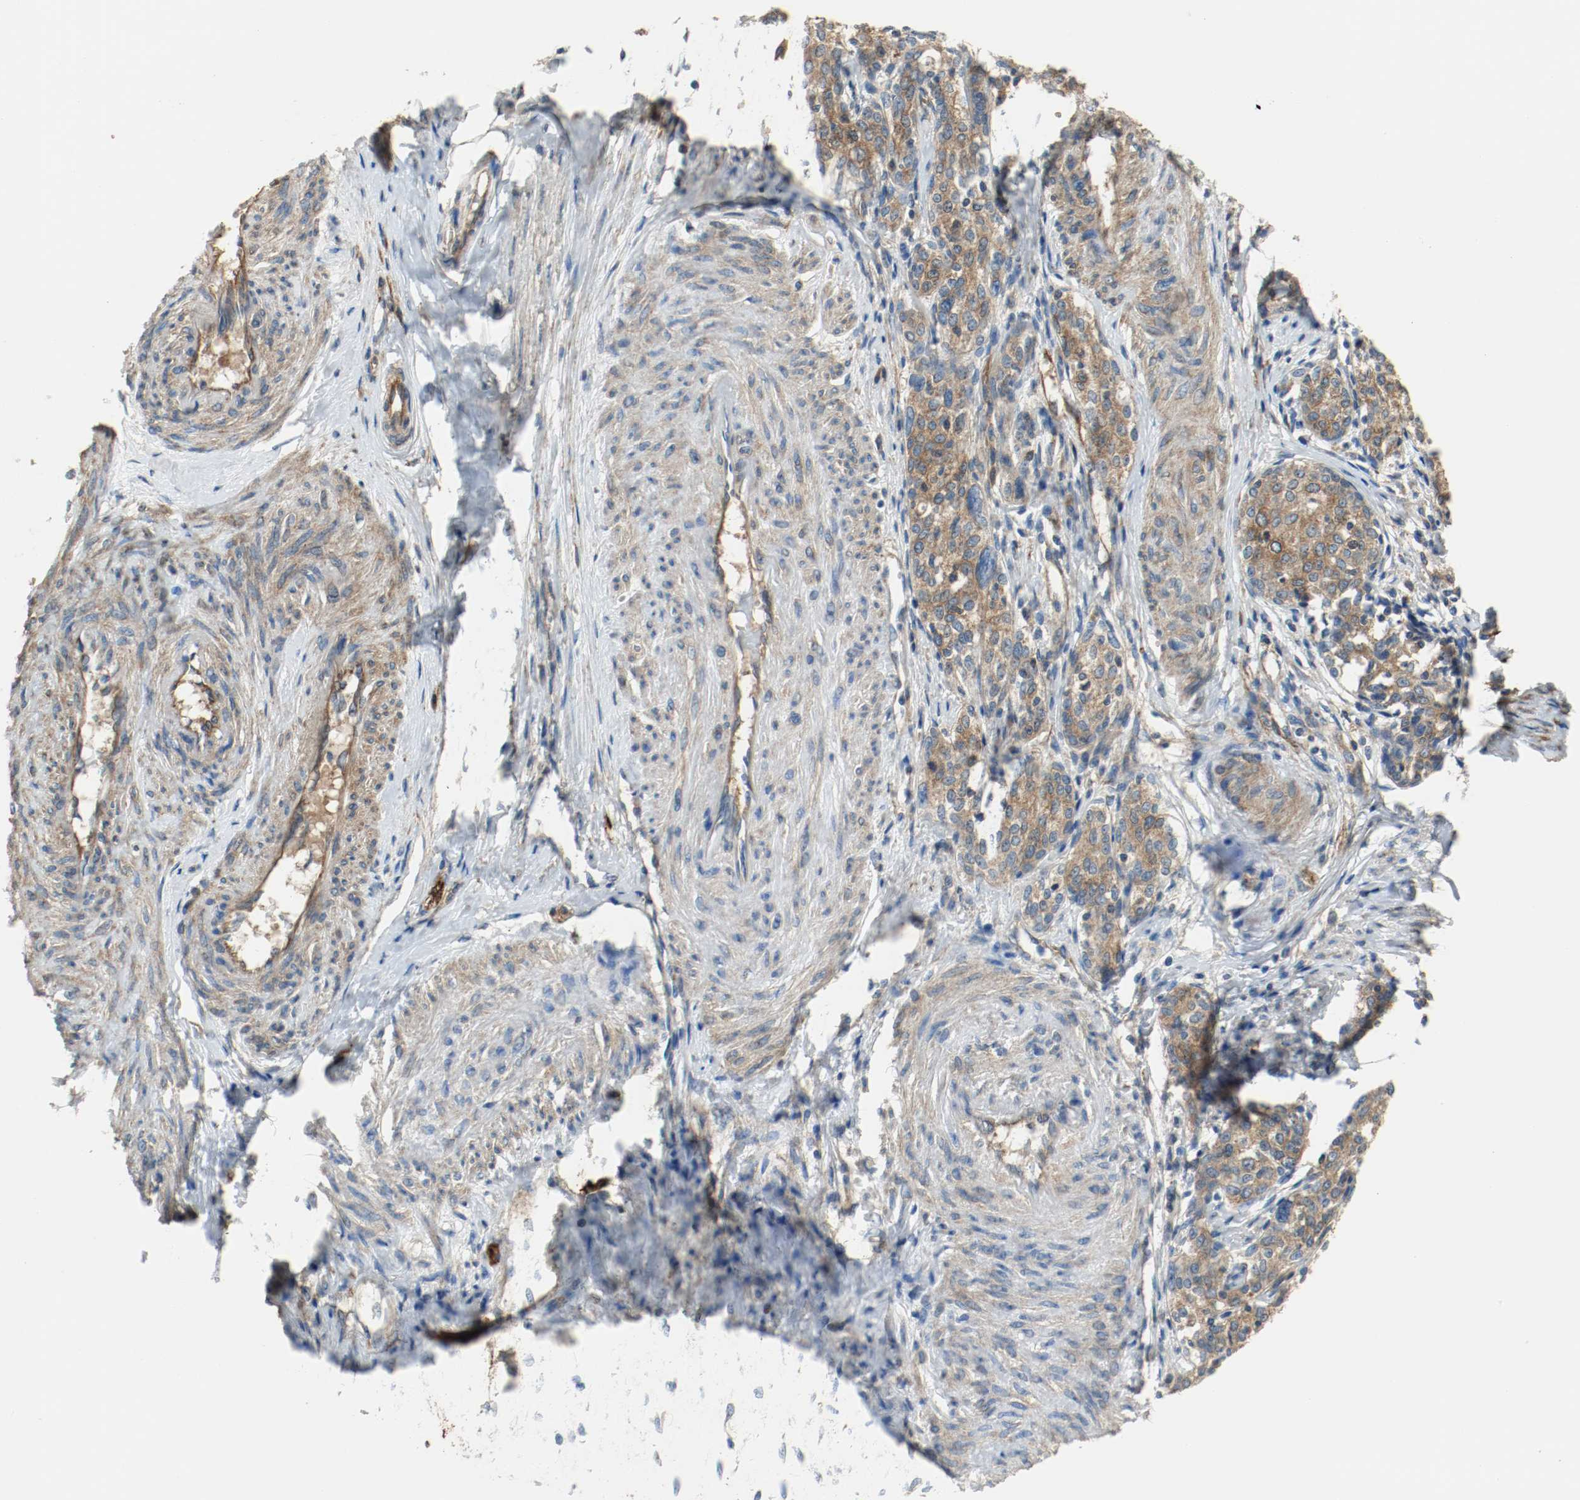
{"staining": {"intensity": "strong", "quantity": ">75%", "location": "cytoplasmic/membranous"}, "tissue": "cervical cancer", "cell_type": "Tumor cells", "image_type": "cancer", "snomed": [{"axis": "morphology", "description": "Squamous cell carcinoma, NOS"}, {"axis": "morphology", "description": "Adenocarcinoma, NOS"}, {"axis": "topography", "description": "Cervix"}], "caption": "The image shows a brown stain indicating the presence of a protein in the cytoplasmic/membranous of tumor cells in squamous cell carcinoma (cervical).", "gene": "TUBA3D", "patient": {"sex": "female", "age": 52}}